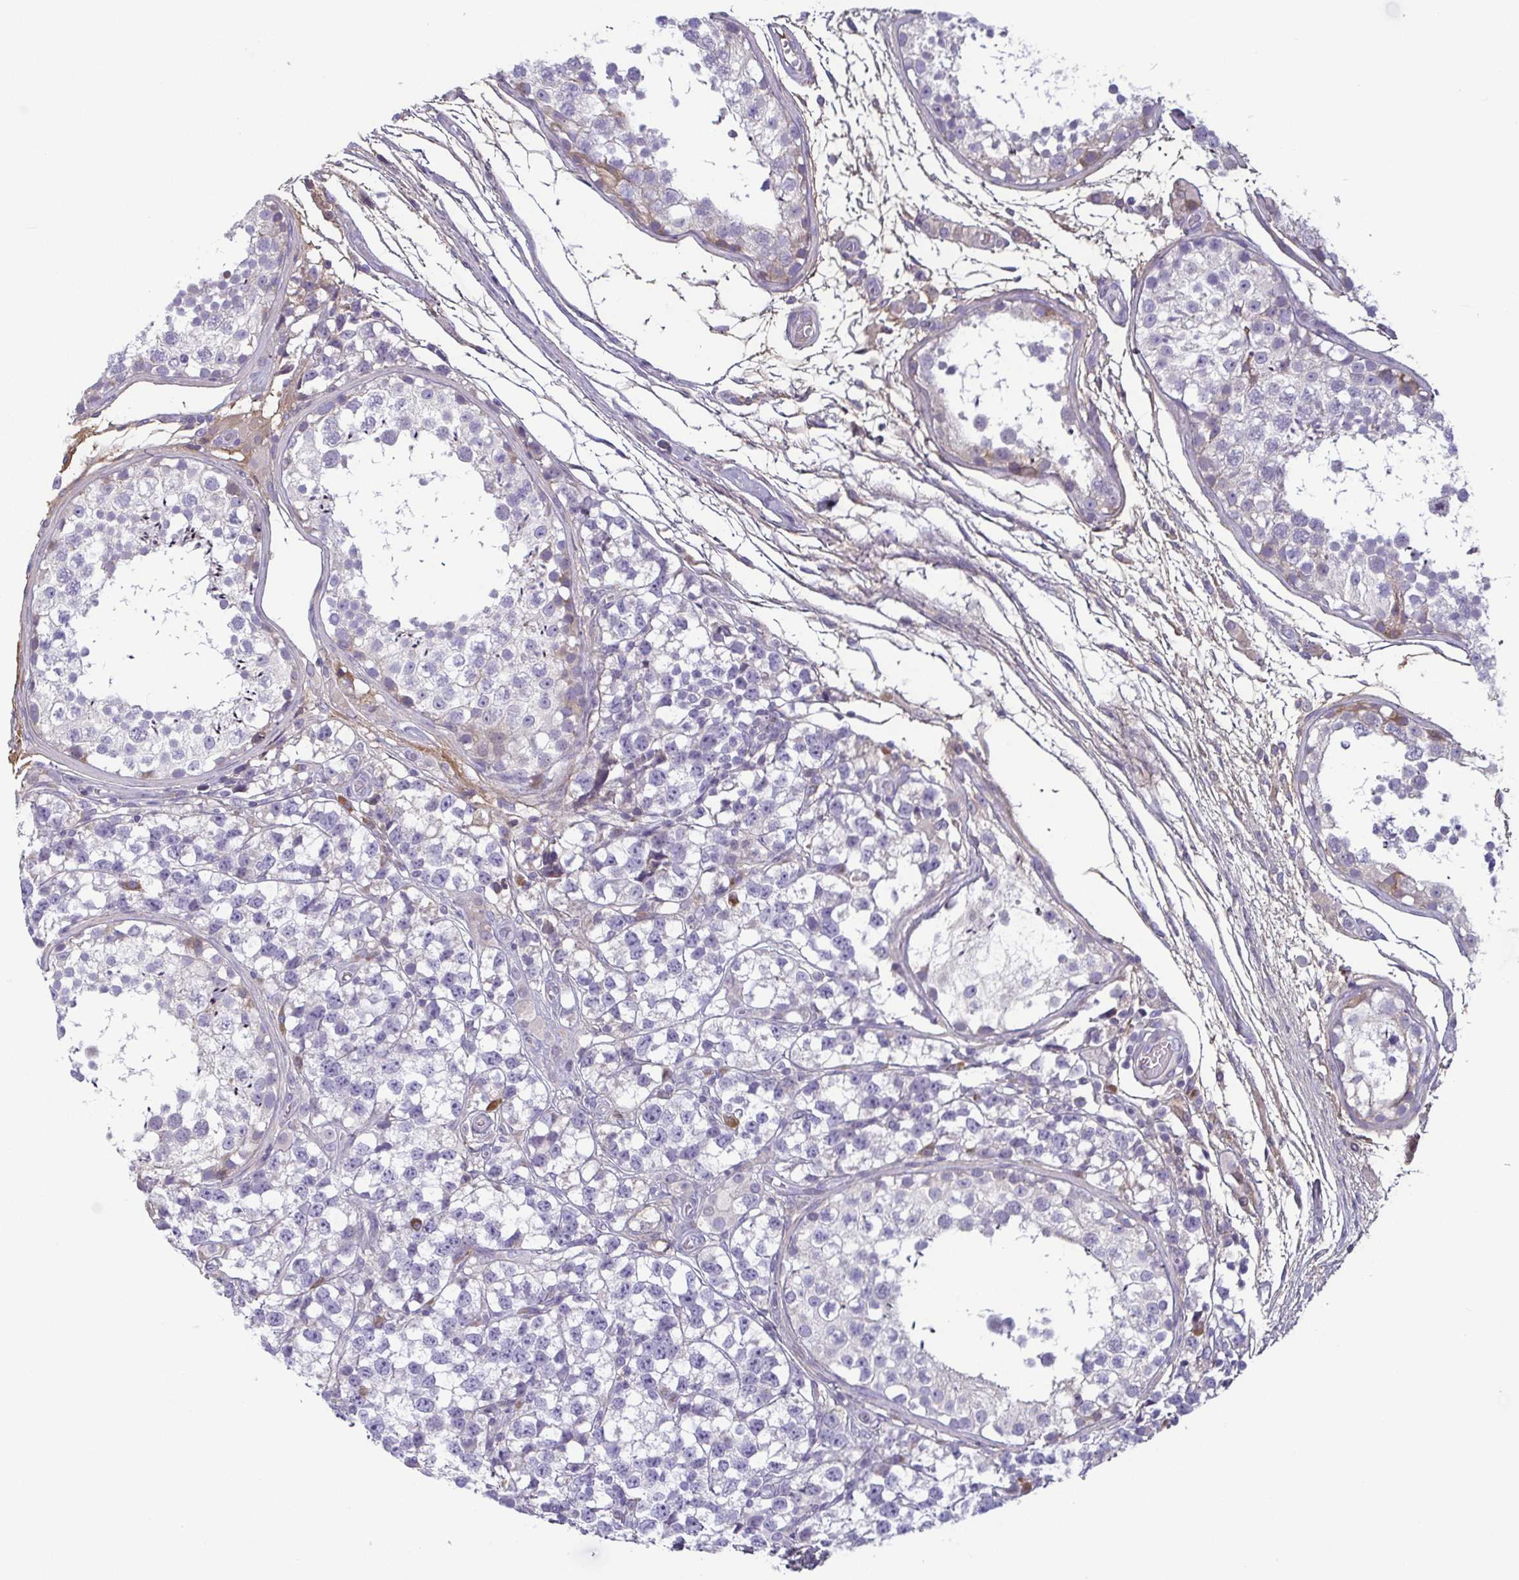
{"staining": {"intensity": "weak", "quantity": "<25%", "location": "cytoplasmic/membranous"}, "tissue": "testis", "cell_type": "Cells in seminiferous ducts", "image_type": "normal", "snomed": [{"axis": "morphology", "description": "Normal tissue, NOS"}, {"axis": "morphology", "description": "Seminoma, NOS"}, {"axis": "topography", "description": "Testis"}], "caption": "Immunohistochemistry image of benign human testis stained for a protein (brown), which shows no positivity in cells in seminiferous ducts.", "gene": "ECM1", "patient": {"sex": "male", "age": 29}}